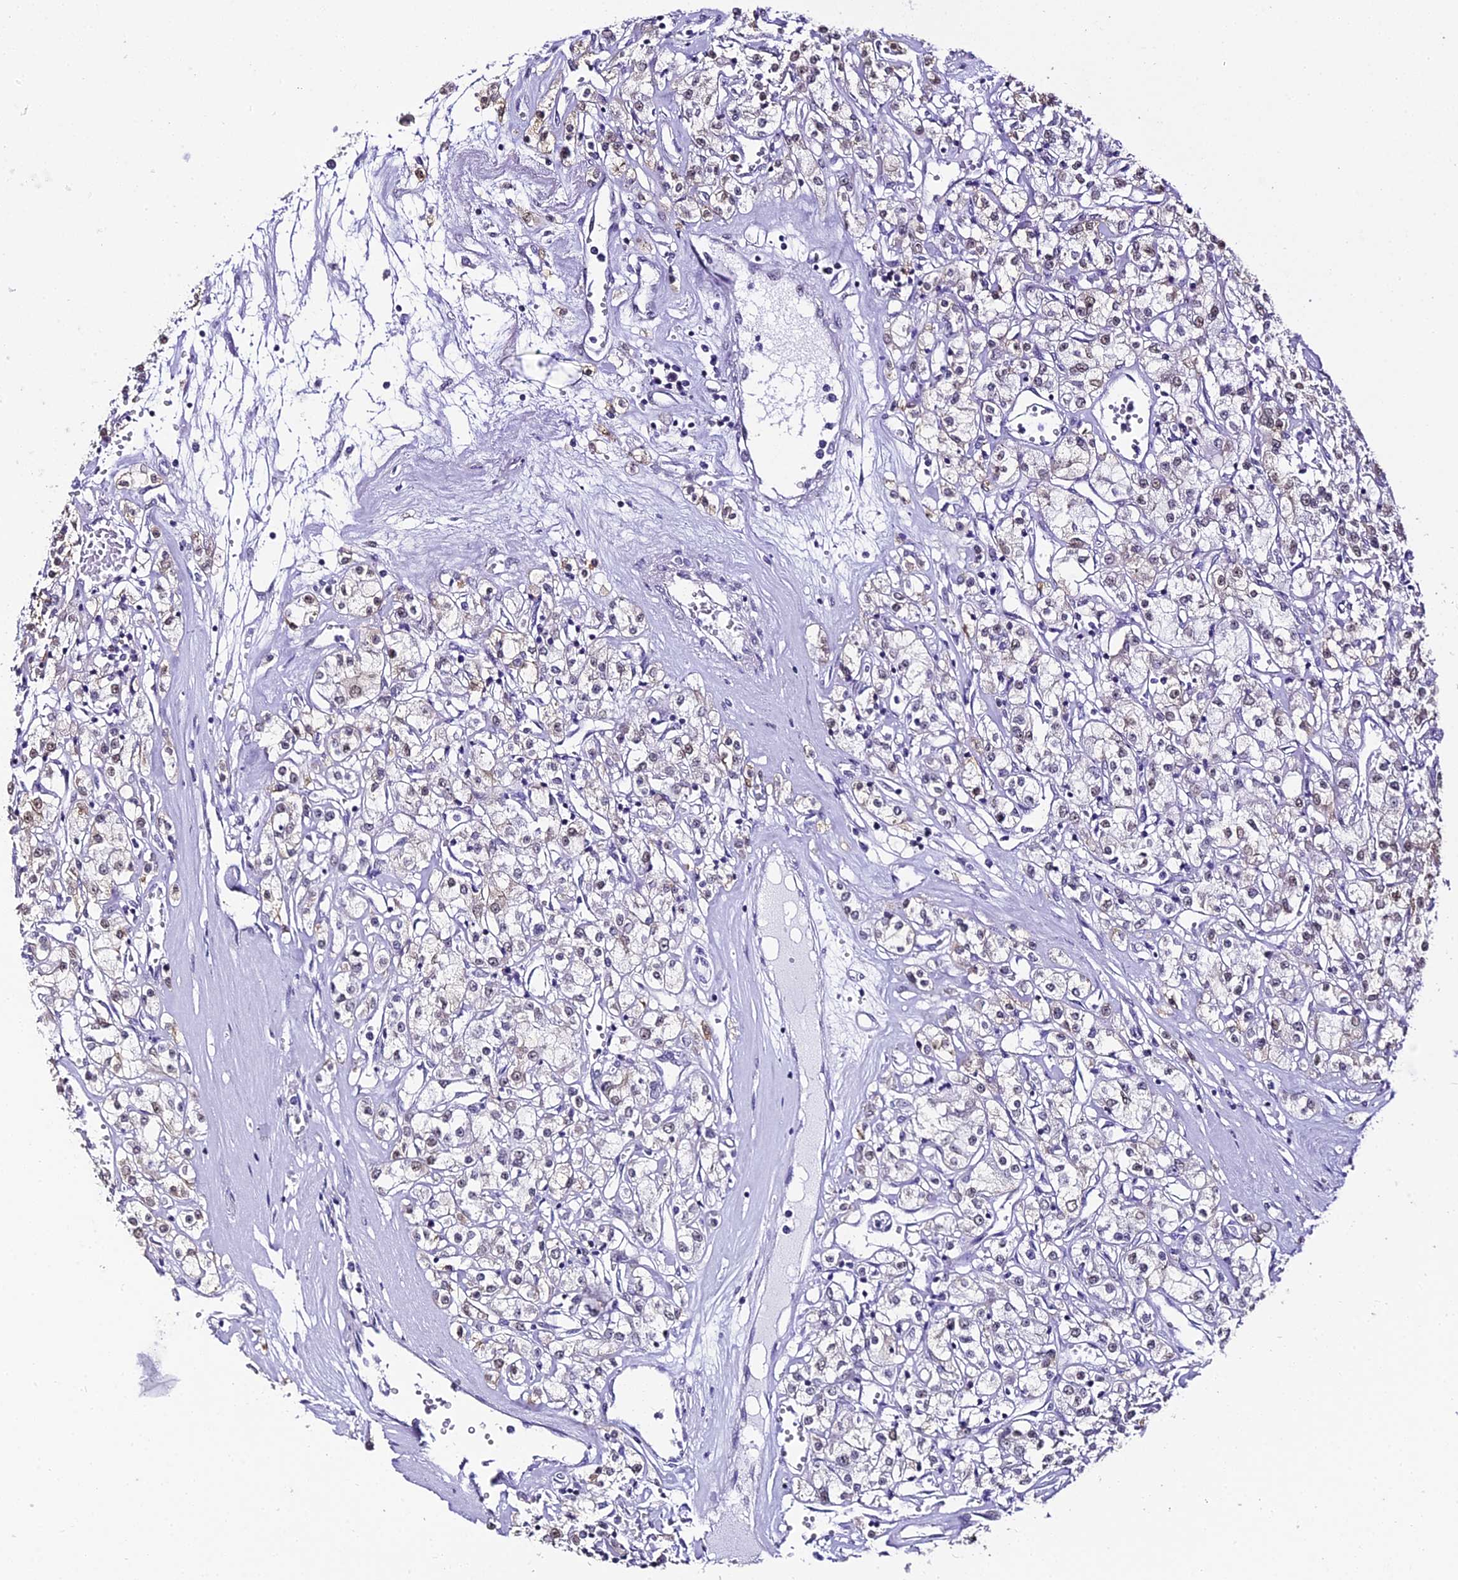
{"staining": {"intensity": "weak", "quantity": "25%-75%", "location": "nuclear"}, "tissue": "renal cancer", "cell_type": "Tumor cells", "image_type": "cancer", "snomed": [{"axis": "morphology", "description": "Adenocarcinoma, NOS"}, {"axis": "topography", "description": "Kidney"}], "caption": "A brown stain labels weak nuclear positivity of a protein in human renal cancer (adenocarcinoma) tumor cells. Nuclei are stained in blue.", "gene": "ABHD14A-ACY1", "patient": {"sex": "female", "age": 59}}